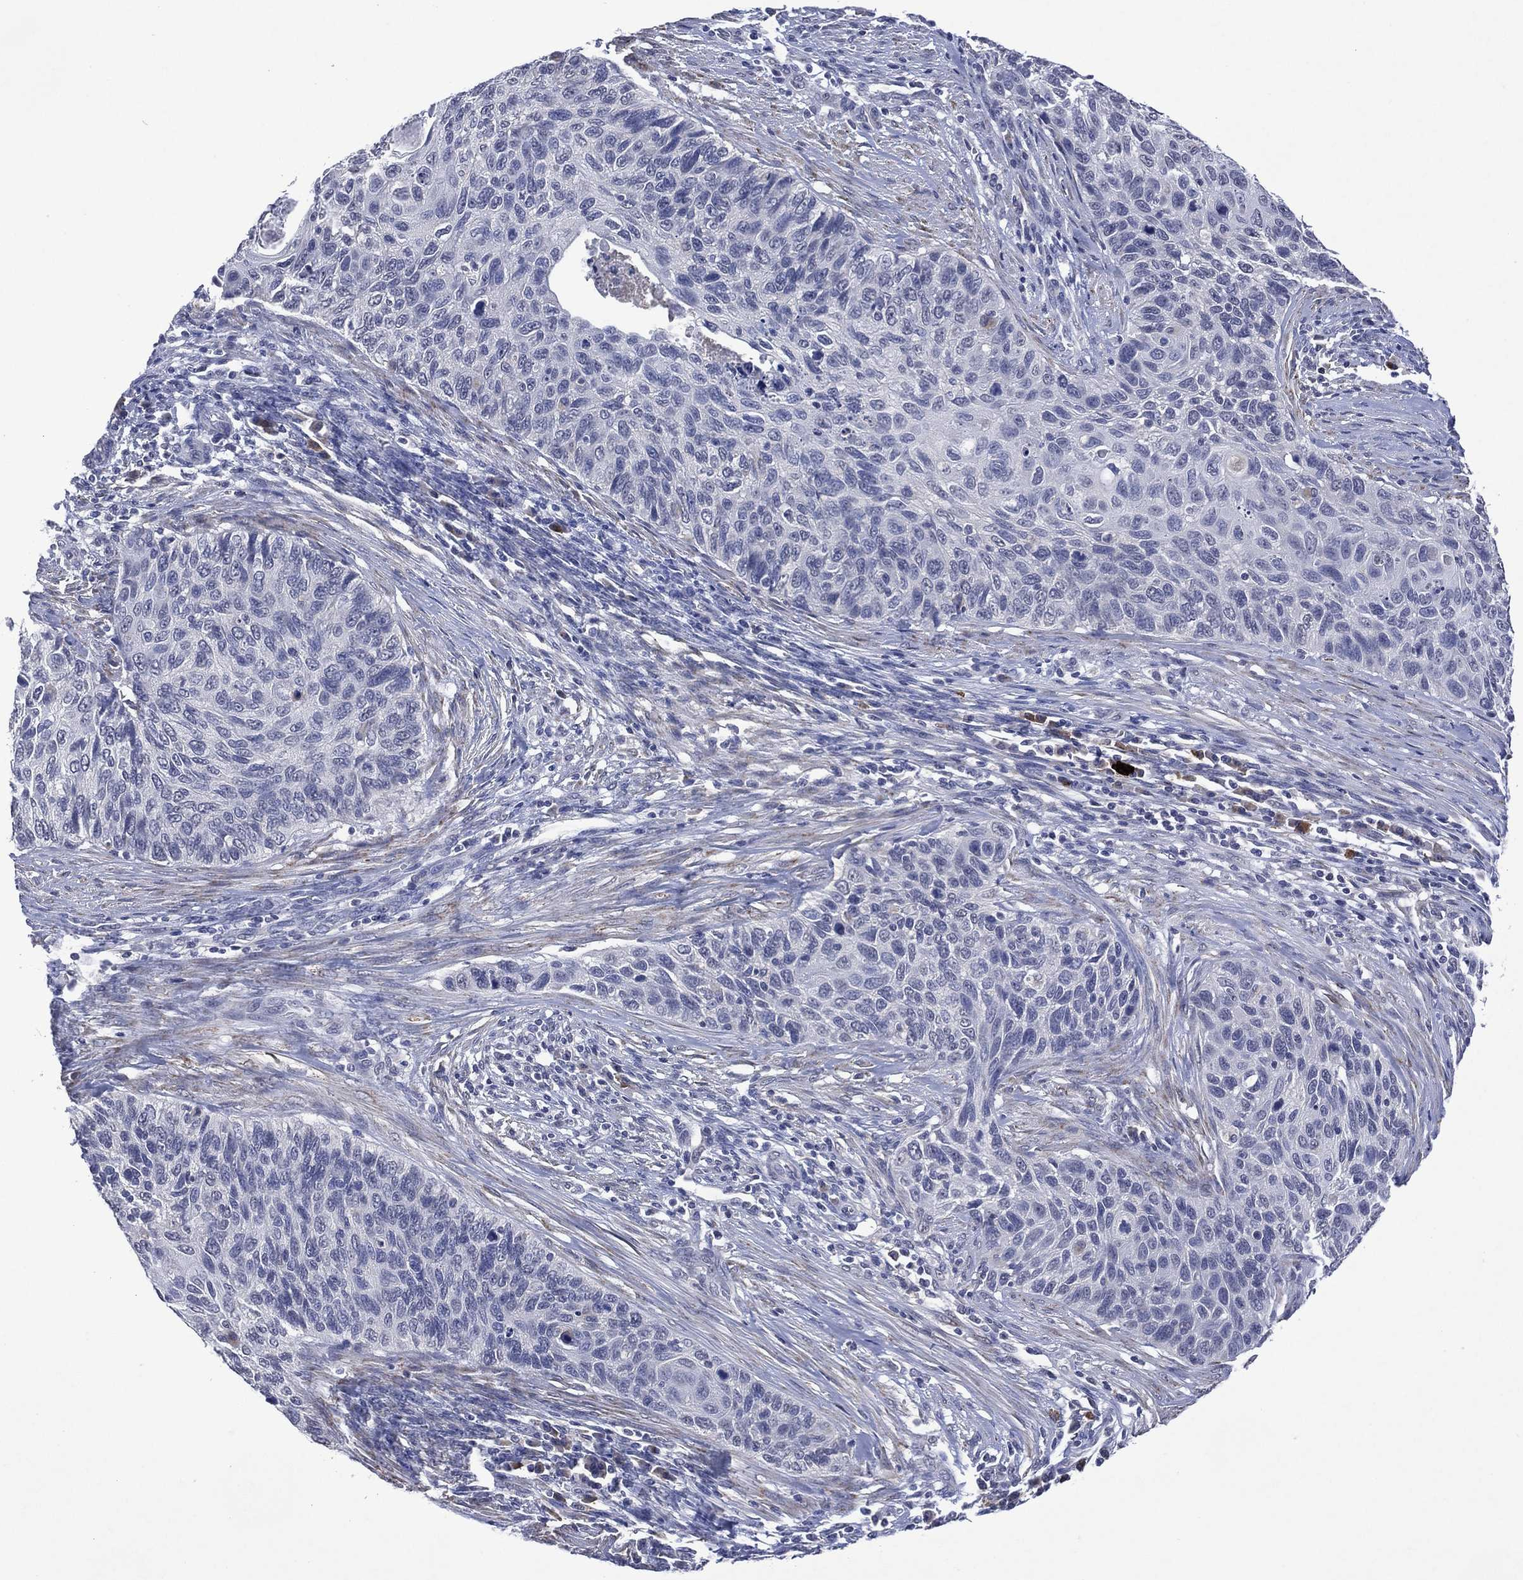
{"staining": {"intensity": "negative", "quantity": "none", "location": "none"}, "tissue": "cervical cancer", "cell_type": "Tumor cells", "image_type": "cancer", "snomed": [{"axis": "morphology", "description": "Squamous cell carcinoma, NOS"}, {"axis": "topography", "description": "Cervix"}], "caption": "Photomicrograph shows no protein expression in tumor cells of cervical cancer (squamous cell carcinoma) tissue.", "gene": "ASB10", "patient": {"sex": "female", "age": 70}}